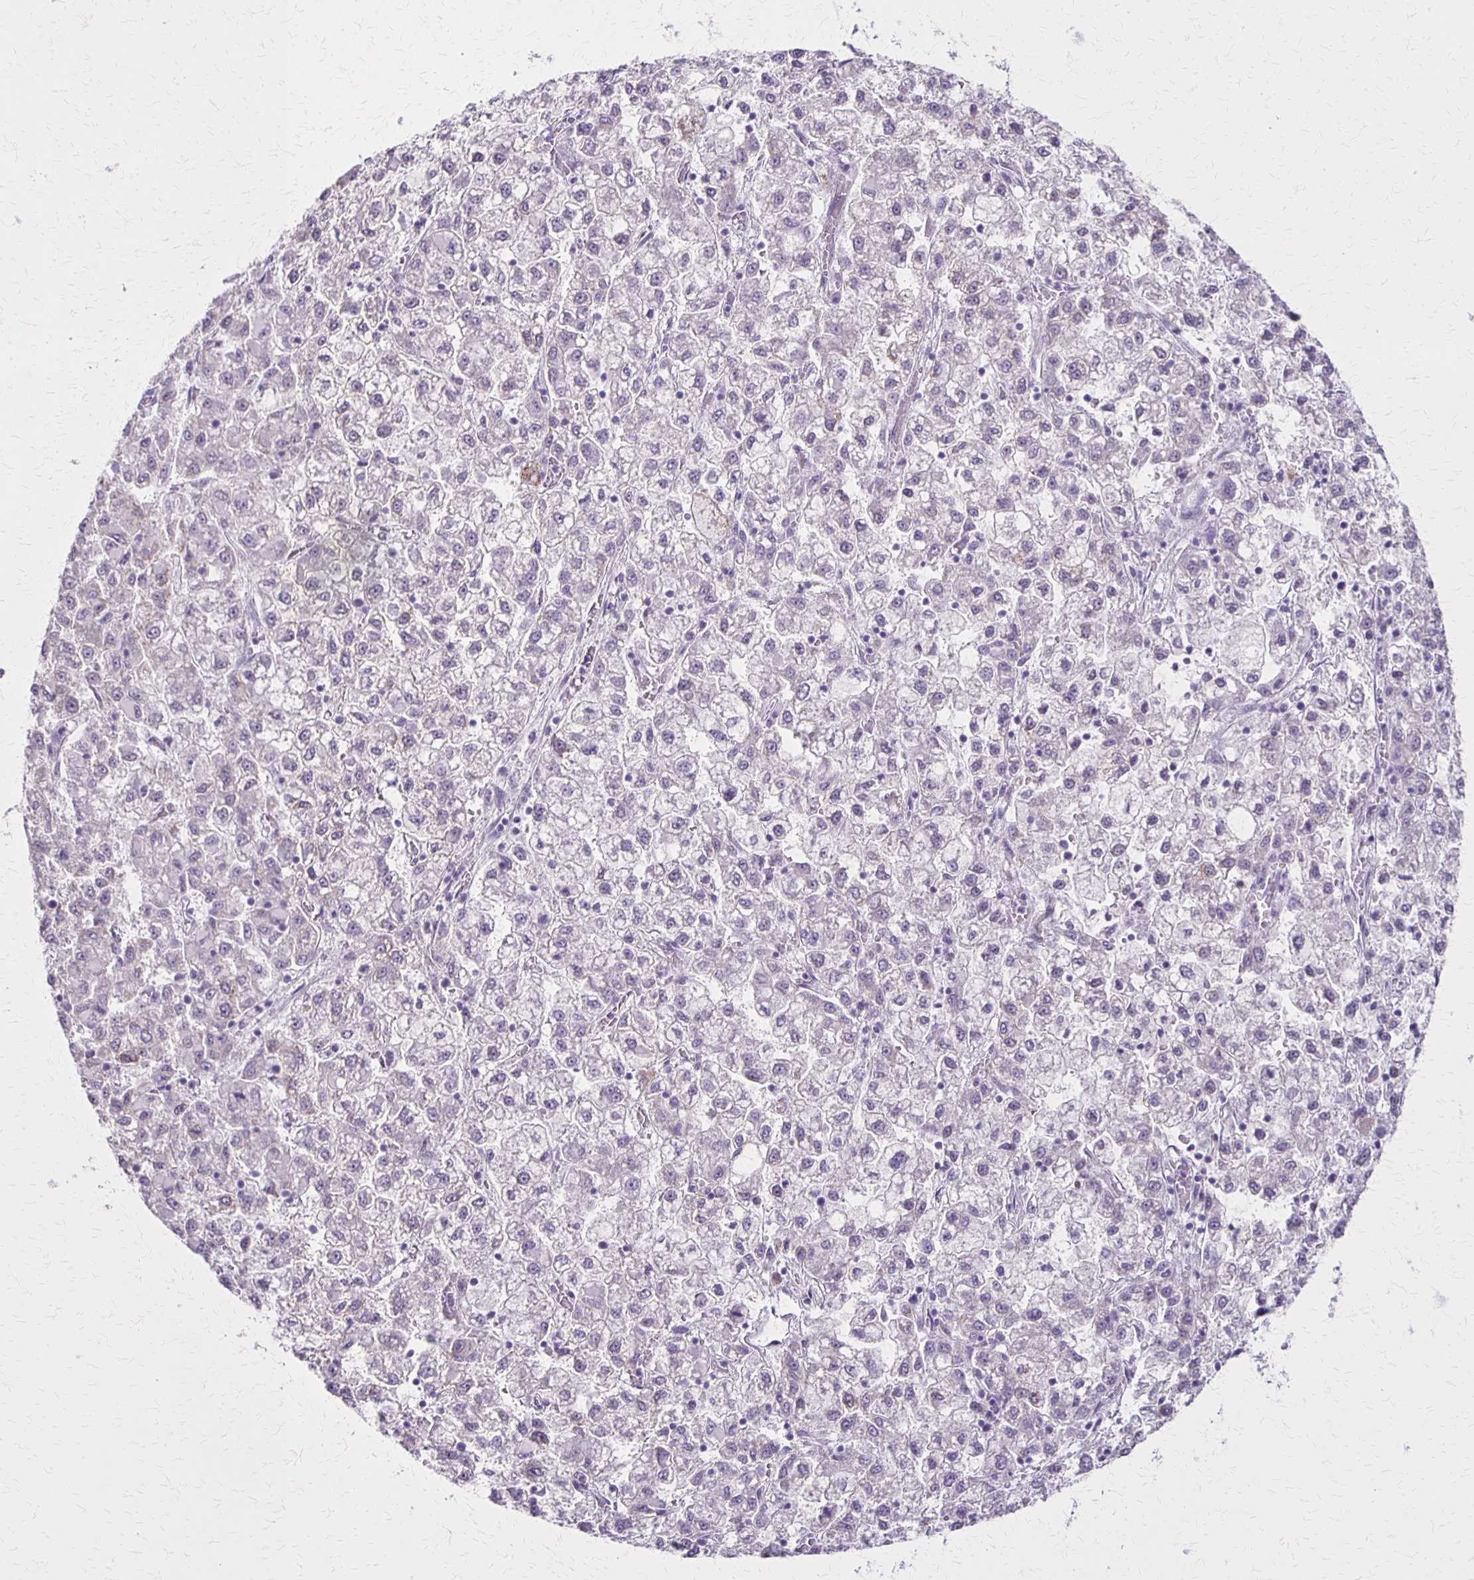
{"staining": {"intensity": "negative", "quantity": "none", "location": "none"}, "tissue": "liver cancer", "cell_type": "Tumor cells", "image_type": "cancer", "snomed": [{"axis": "morphology", "description": "Carcinoma, Hepatocellular, NOS"}, {"axis": "topography", "description": "Liver"}], "caption": "This is a image of IHC staining of liver cancer (hepatocellular carcinoma), which shows no staining in tumor cells. (DAB immunohistochemistry, high magnification).", "gene": "SLC35E2B", "patient": {"sex": "male", "age": 40}}